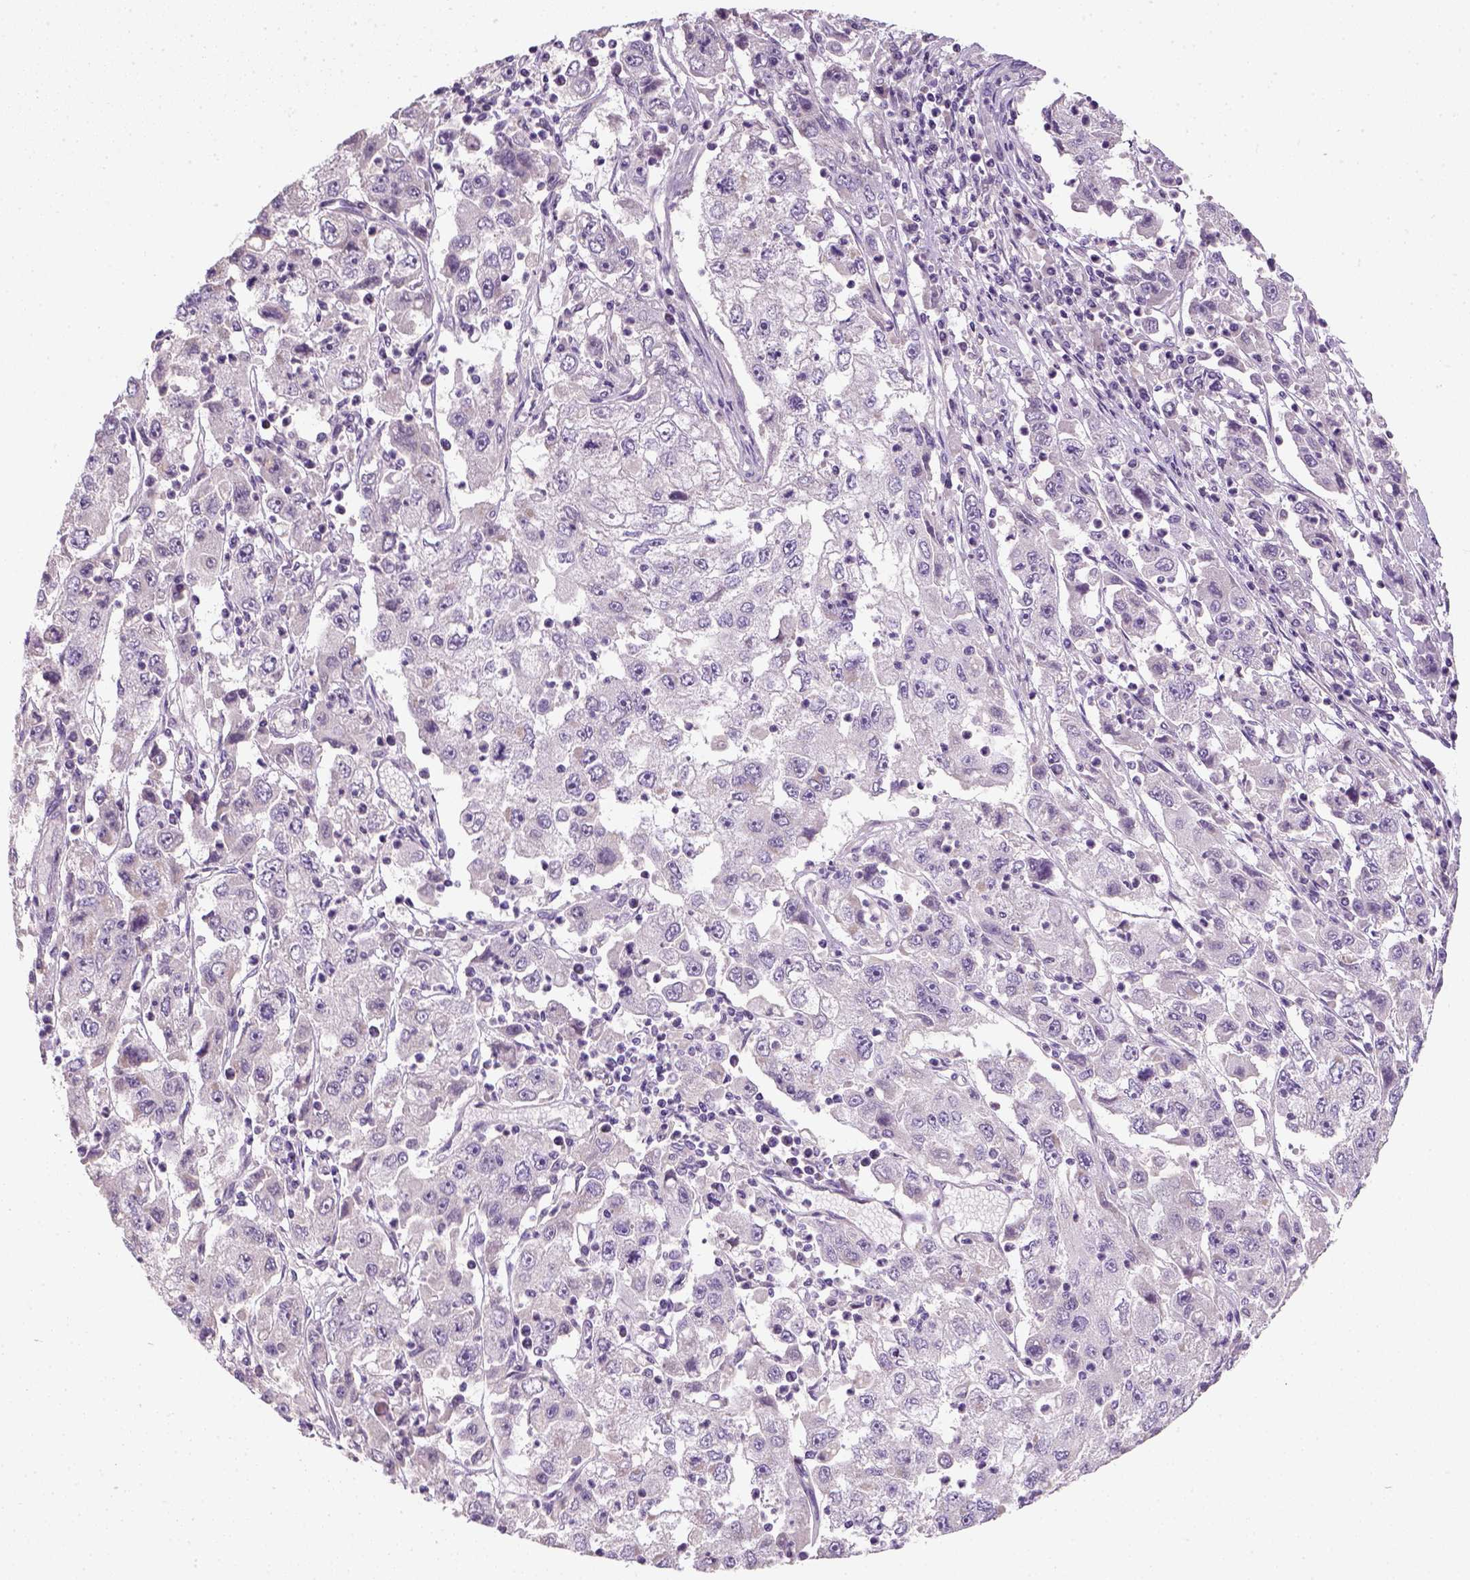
{"staining": {"intensity": "negative", "quantity": "none", "location": "none"}, "tissue": "cervical cancer", "cell_type": "Tumor cells", "image_type": "cancer", "snomed": [{"axis": "morphology", "description": "Squamous cell carcinoma, NOS"}, {"axis": "topography", "description": "Cervix"}], "caption": "Cervical cancer (squamous cell carcinoma) was stained to show a protein in brown. There is no significant staining in tumor cells.", "gene": "NUDT6", "patient": {"sex": "female", "age": 36}}